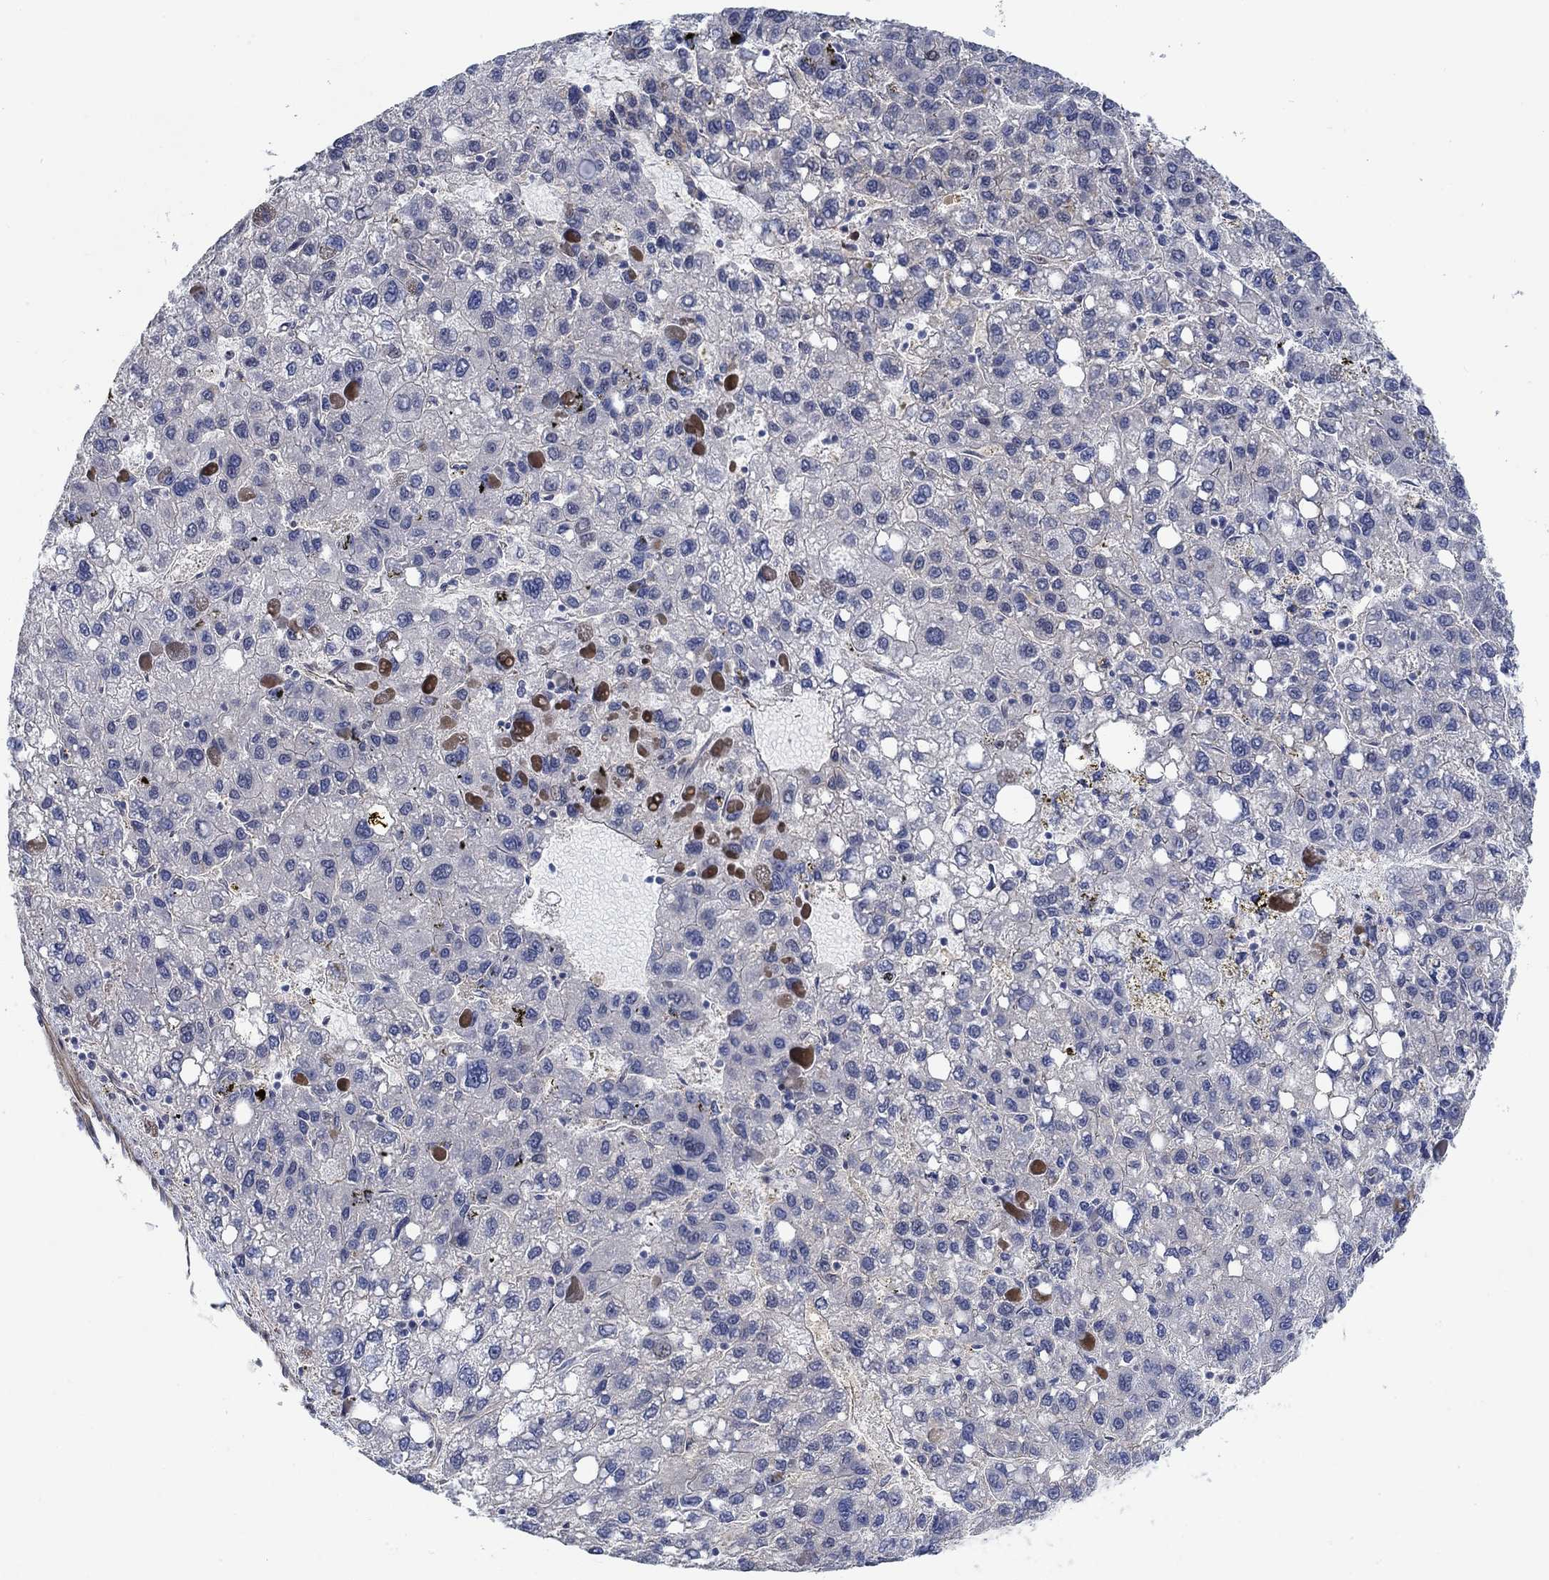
{"staining": {"intensity": "negative", "quantity": "none", "location": "none"}, "tissue": "liver cancer", "cell_type": "Tumor cells", "image_type": "cancer", "snomed": [{"axis": "morphology", "description": "Carcinoma, Hepatocellular, NOS"}, {"axis": "topography", "description": "Liver"}], "caption": "A histopathology image of human liver cancer is negative for staining in tumor cells. (Stains: DAB (3,3'-diaminobenzidine) immunohistochemistry (IHC) with hematoxylin counter stain, Microscopy: brightfield microscopy at high magnification).", "gene": "KCNH8", "patient": {"sex": "female", "age": 82}}